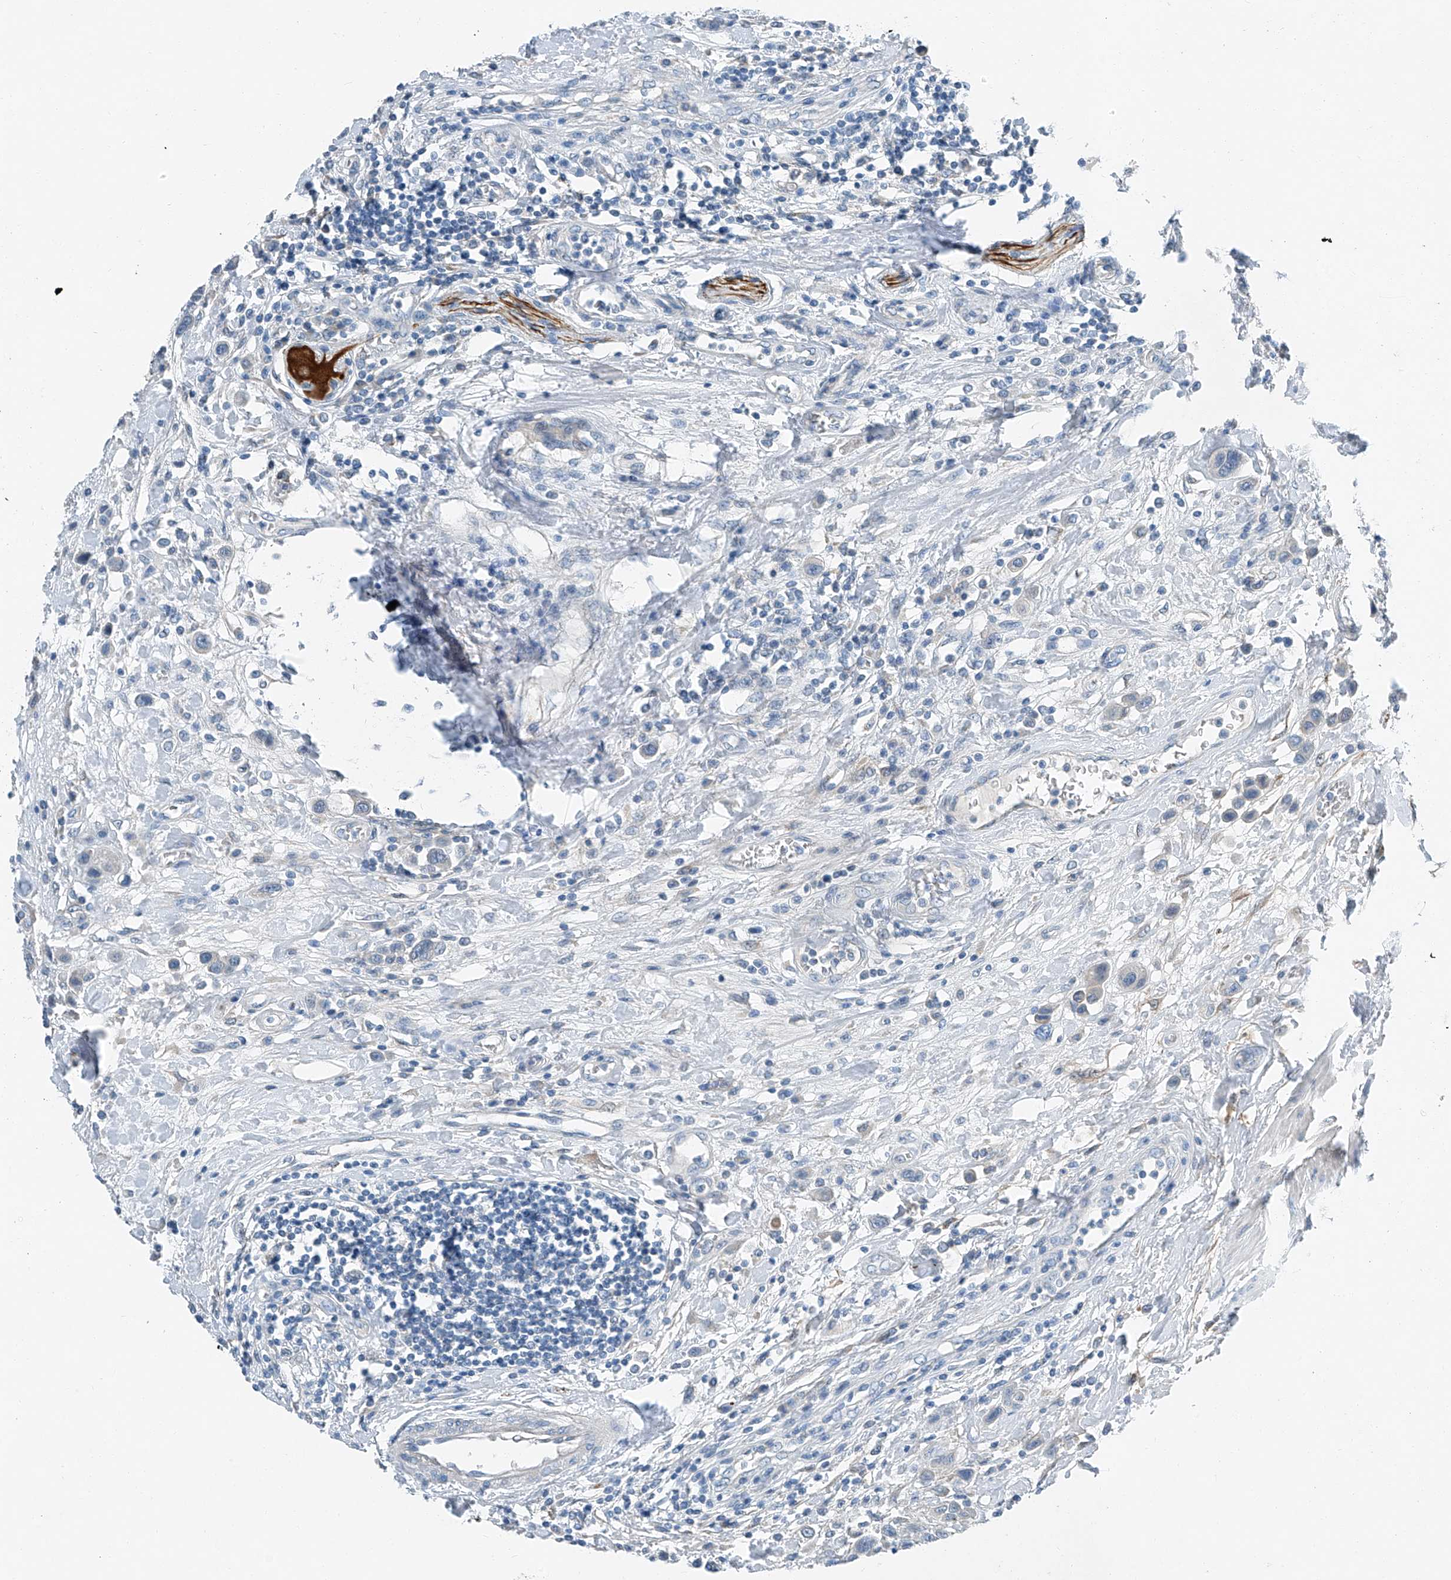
{"staining": {"intensity": "negative", "quantity": "none", "location": "none"}, "tissue": "urothelial cancer", "cell_type": "Tumor cells", "image_type": "cancer", "snomed": [{"axis": "morphology", "description": "Urothelial carcinoma, High grade"}, {"axis": "topography", "description": "Urinary bladder"}], "caption": "An immunohistochemistry (IHC) micrograph of high-grade urothelial carcinoma is shown. There is no staining in tumor cells of high-grade urothelial carcinoma.", "gene": "MDGA1", "patient": {"sex": "male", "age": 50}}